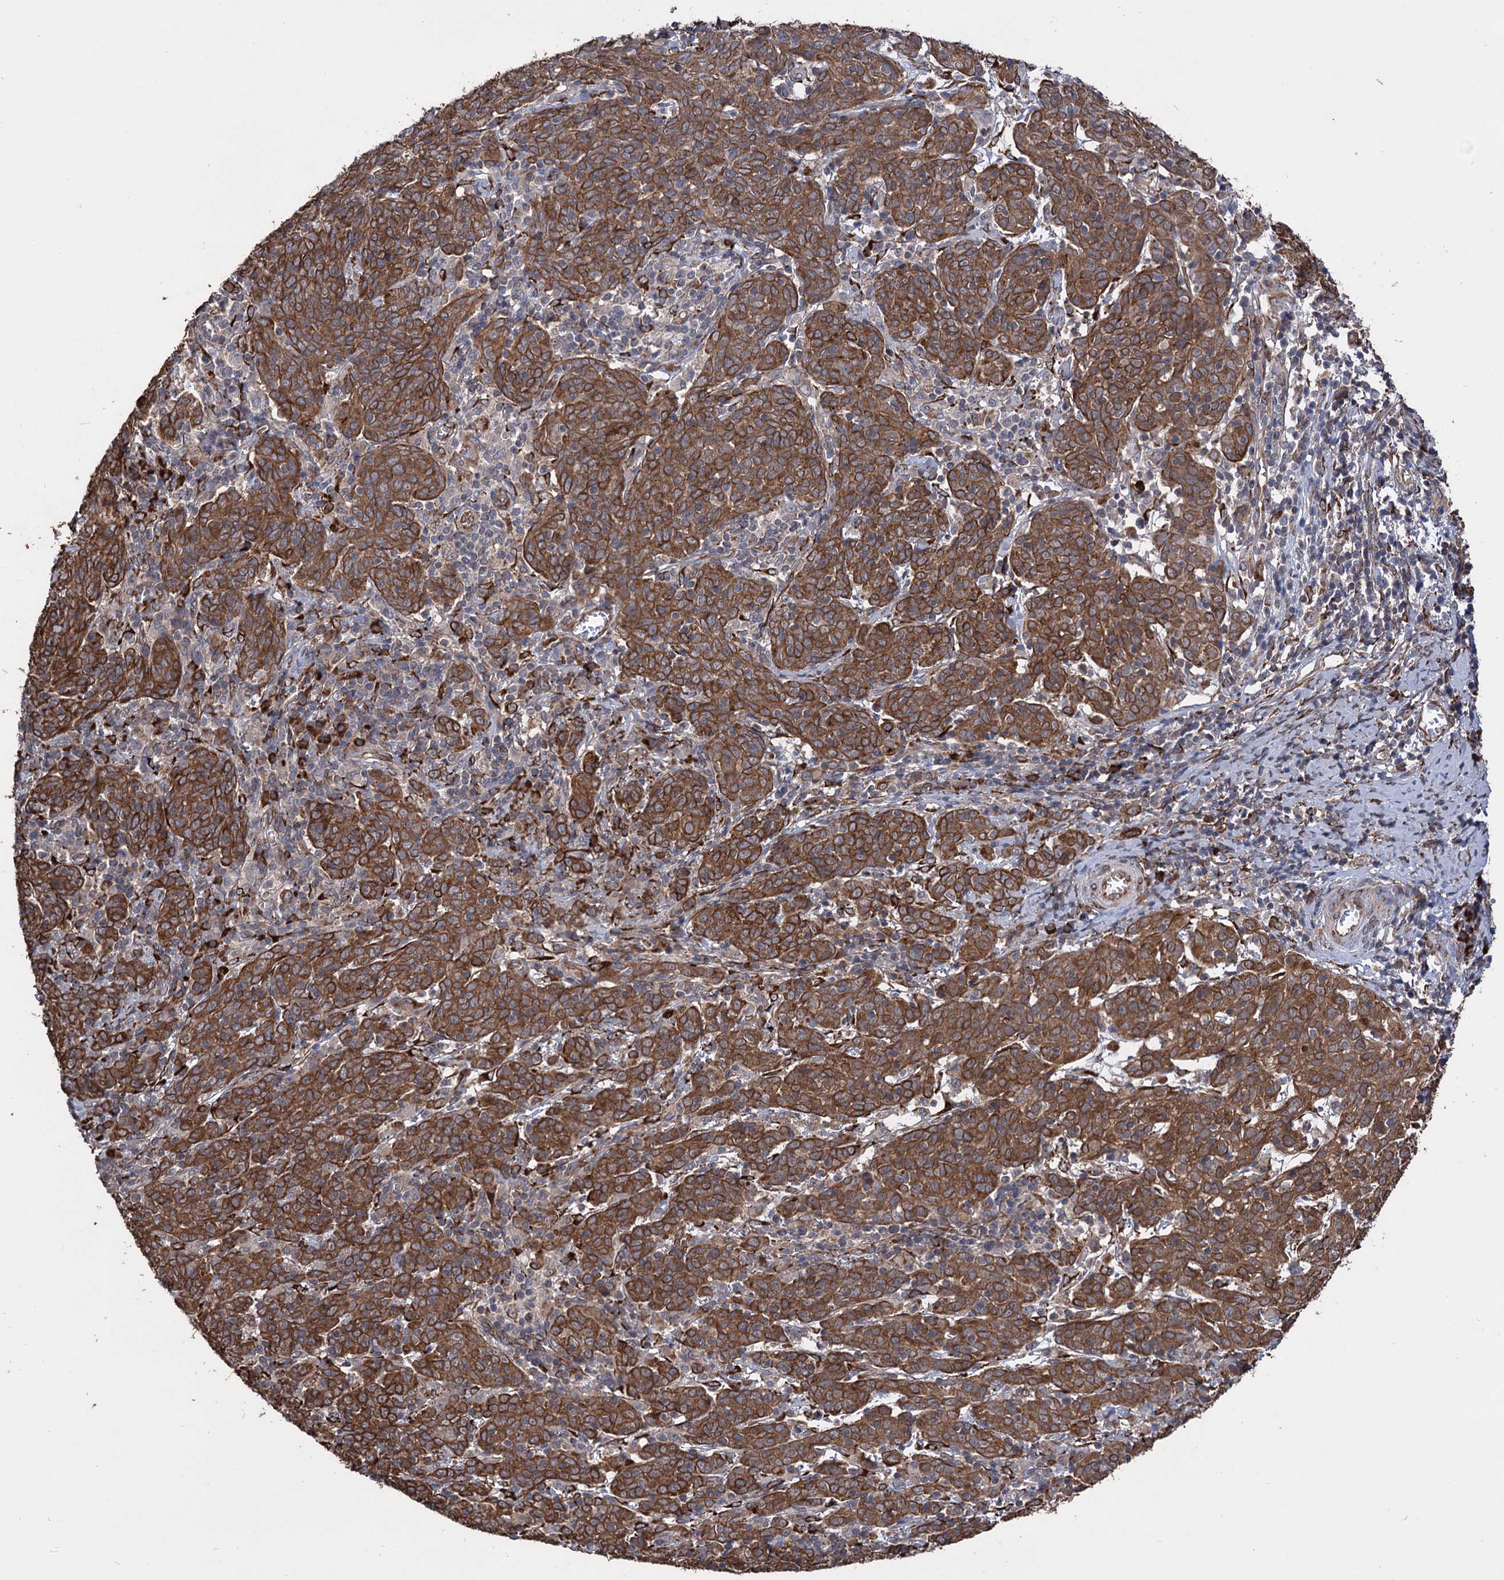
{"staining": {"intensity": "strong", "quantity": ">75%", "location": "cytoplasmic/membranous"}, "tissue": "cervical cancer", "cell_type": "Tumor cells", "image_type": "cancer", "snomed": [{"axis": "morphology", "description": "Squamous cell carcinoma, NOS"}, {"axis": "topography", "description": "Cervix"}], "caption": "A high-resolution photomicrograph shows immunohistochemistry staining of squamous cell carcinoma (cervical), which demonstrates strong cytoplasmic/membranous positivity in approximately >75% of tumor cells.", "gene": "CDAN1", "patient": {"sex": "female", "age": 67}}